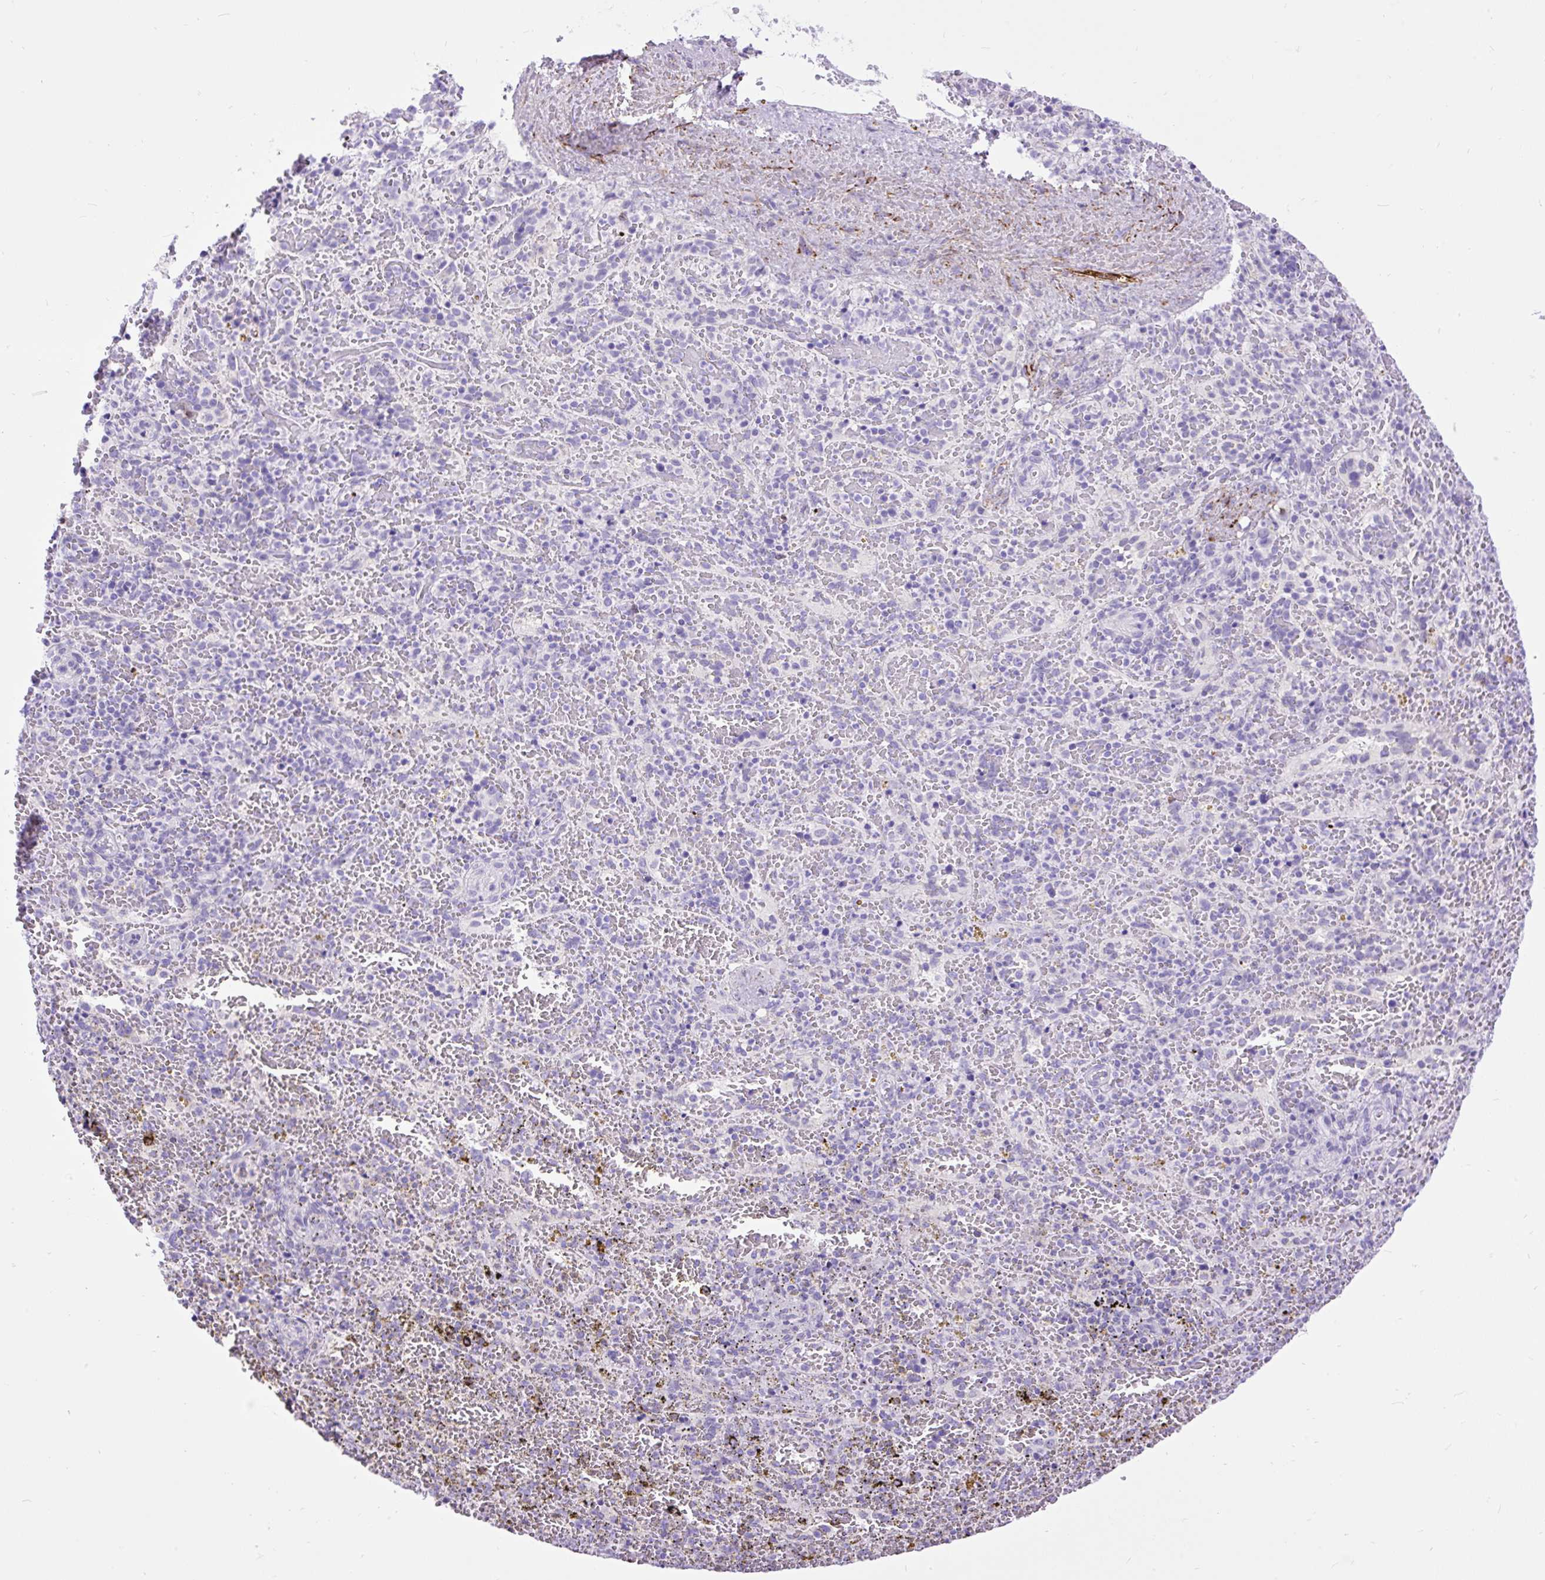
{"staining": {"intensity": "negative", "quantity": "none", "location": "none"}, "tissue": "spleen", "cell_type": "Cells in red pulp", "image_type": "normal", "snomed": [{"axis": "morphology", "description": "Normal tissue, NOS"}, {"axis": "topography", "description": "Spleen"}], "caption": "Immunohistochemical staining of benign human spleen shows no significant staining in cells in red pulp. (DAB immunohistochemistry (IHC) with hematoxylin counter stain).", "gene": "ZNF256", "patient": {"sex": "female", "age": 50}}